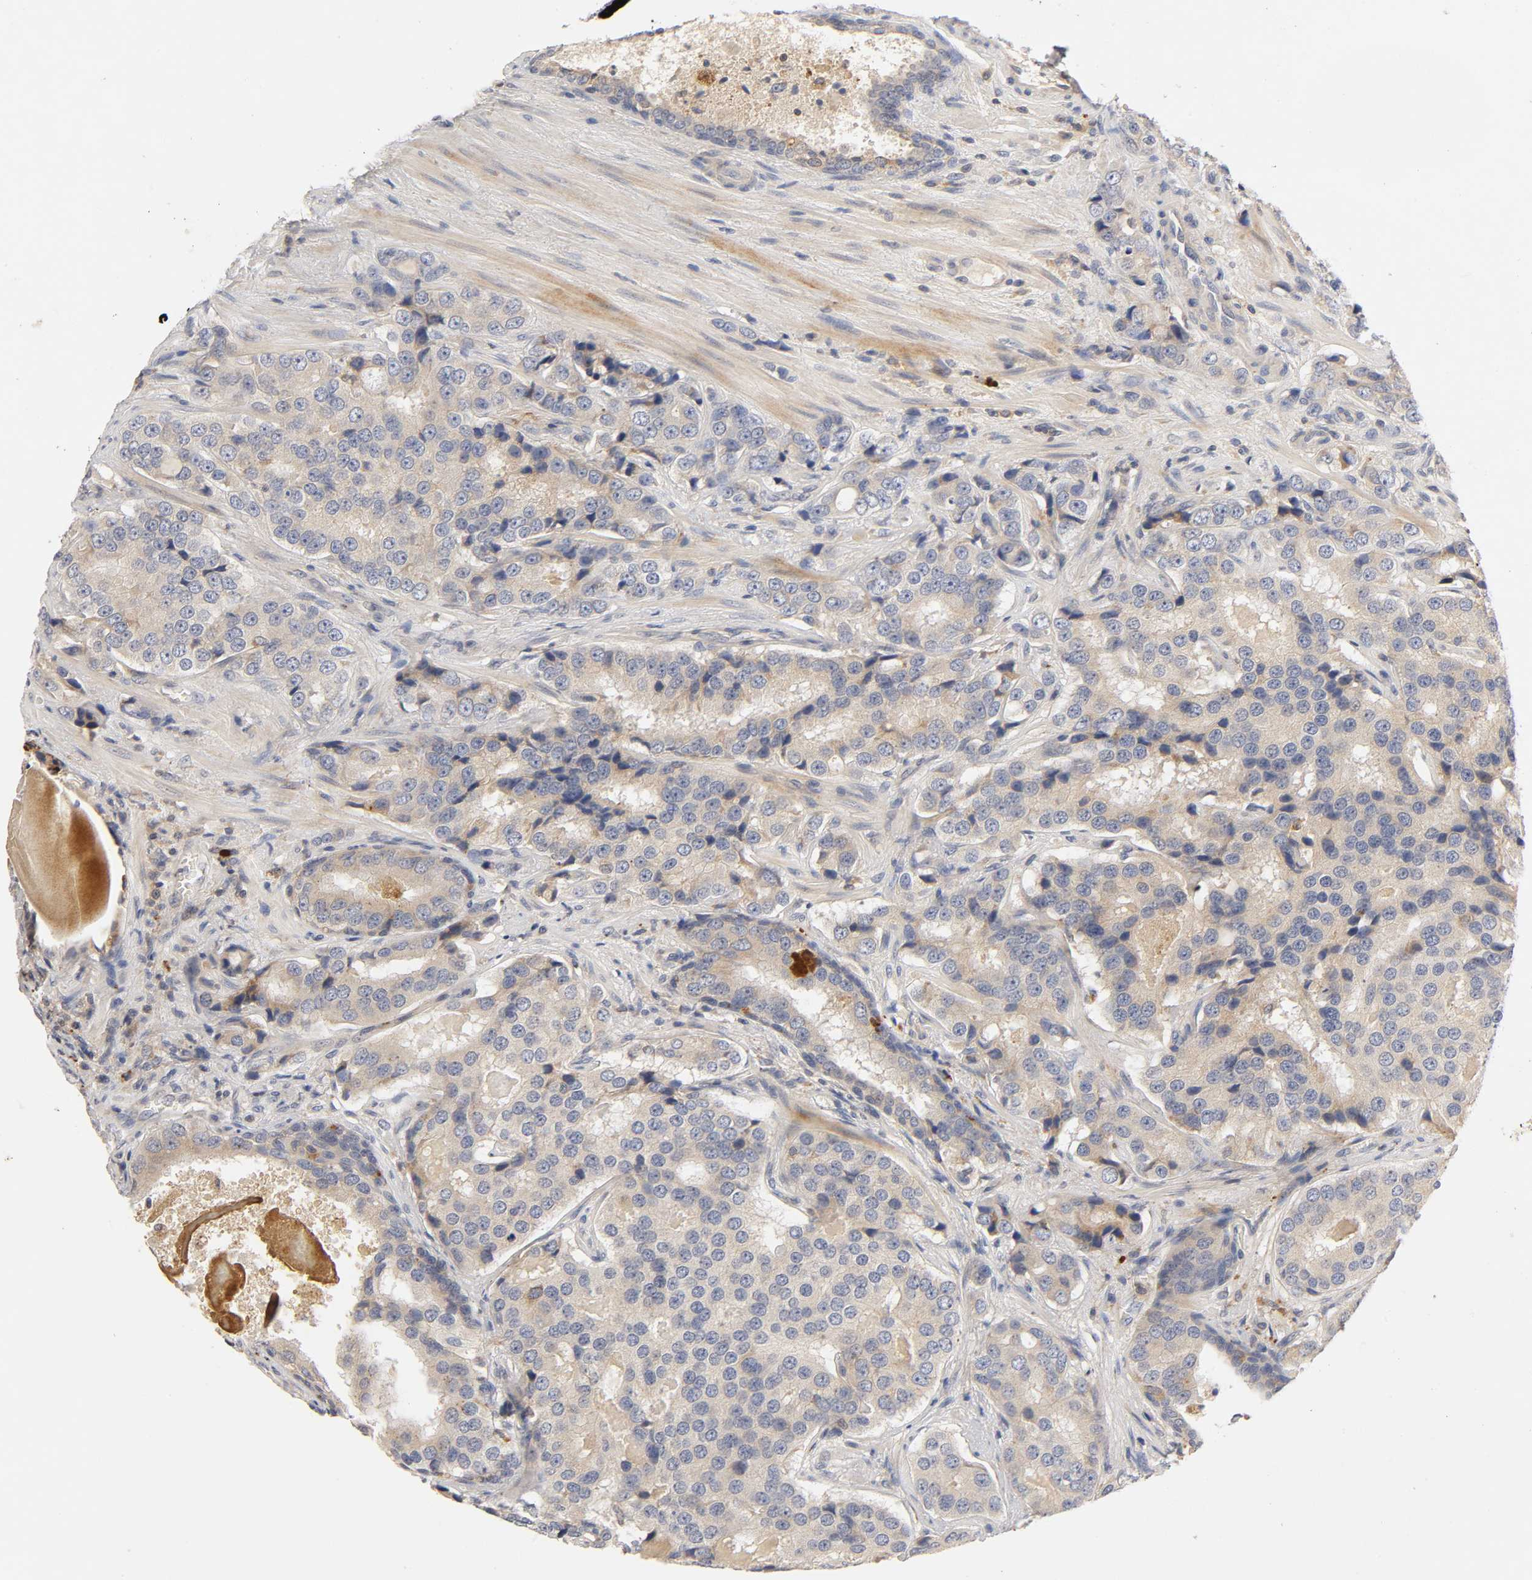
{"staining": {"intensity": "moderate", "quantity": ">75%", "location": "cytoplasmic/membranous"}, "tissue": "prostate cancer", "cell_type": "Tumor cells", "image_type": "cancer", "snomed": [{"axis": "morphology", "description": "Adenocarcinoma, High grade"}, {"axis": "topography", "description": "Prostate"}], "caption": "The image shows staining of prostate cancer (adenocarcinoma (high-grade)), revealing moderate cytoplasmic/membranous protein expression (brown color) within tumor cells.", "gene": "RHOA", "patient": {"sex": "male", "age": 58}}